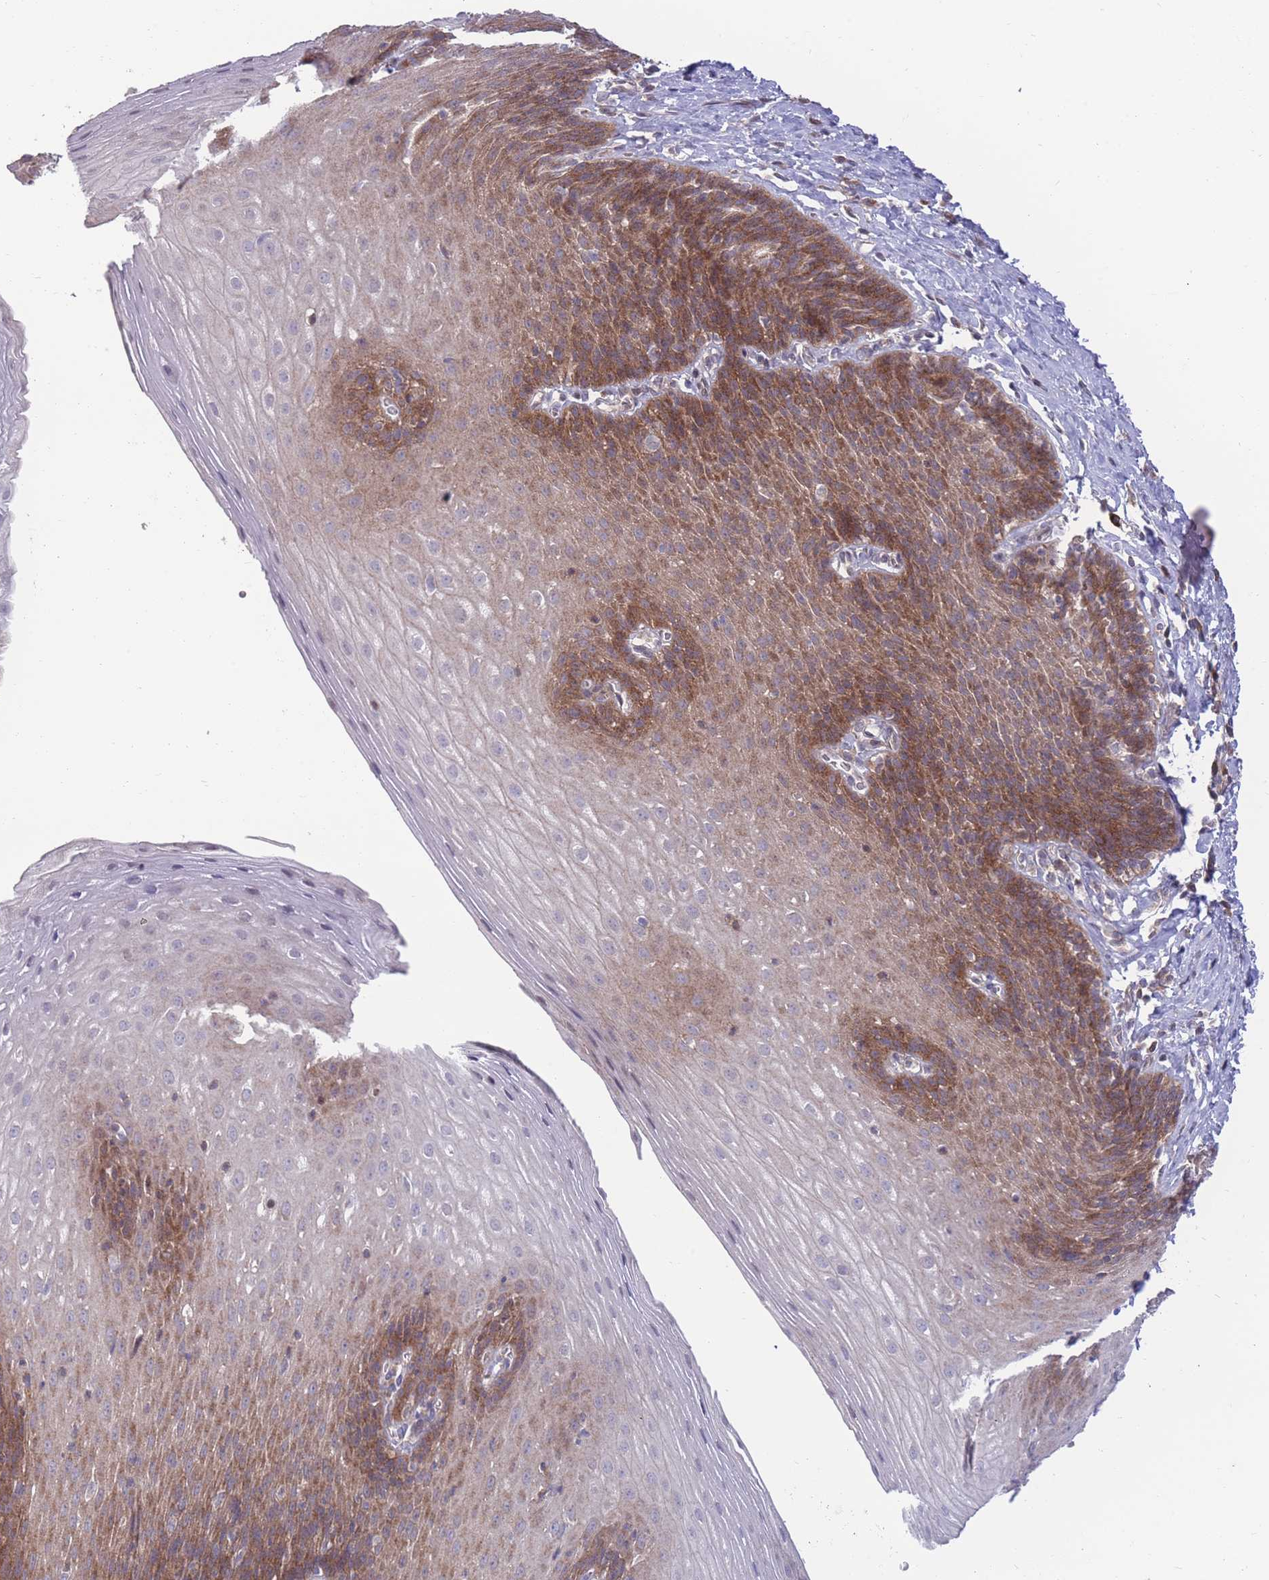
{"staining": {"intensity": "moderate", "quantity": ">75%", "location": "cytoplasmic/membranous"}, "tissue": "esophagus", "cell_type": "Squamous epithelial cells", "image_type": "normal", "snomed": [{"axis": "morphology", "description": "Normal tissue, NOS"}, {"axis": "topography", "description": "Esophagus"}], "caption": "Immunohistochemistry (IHC) of benign esophagus reveals medium levels of moderate cytoplasmic/membranous positivity in about >75% of squamous epithelial cells. (DAB = brown stain, brightfield microscopy at high magnification).", "gene": "RIC8A", "patient": {"sex": "female", "age": 61}}